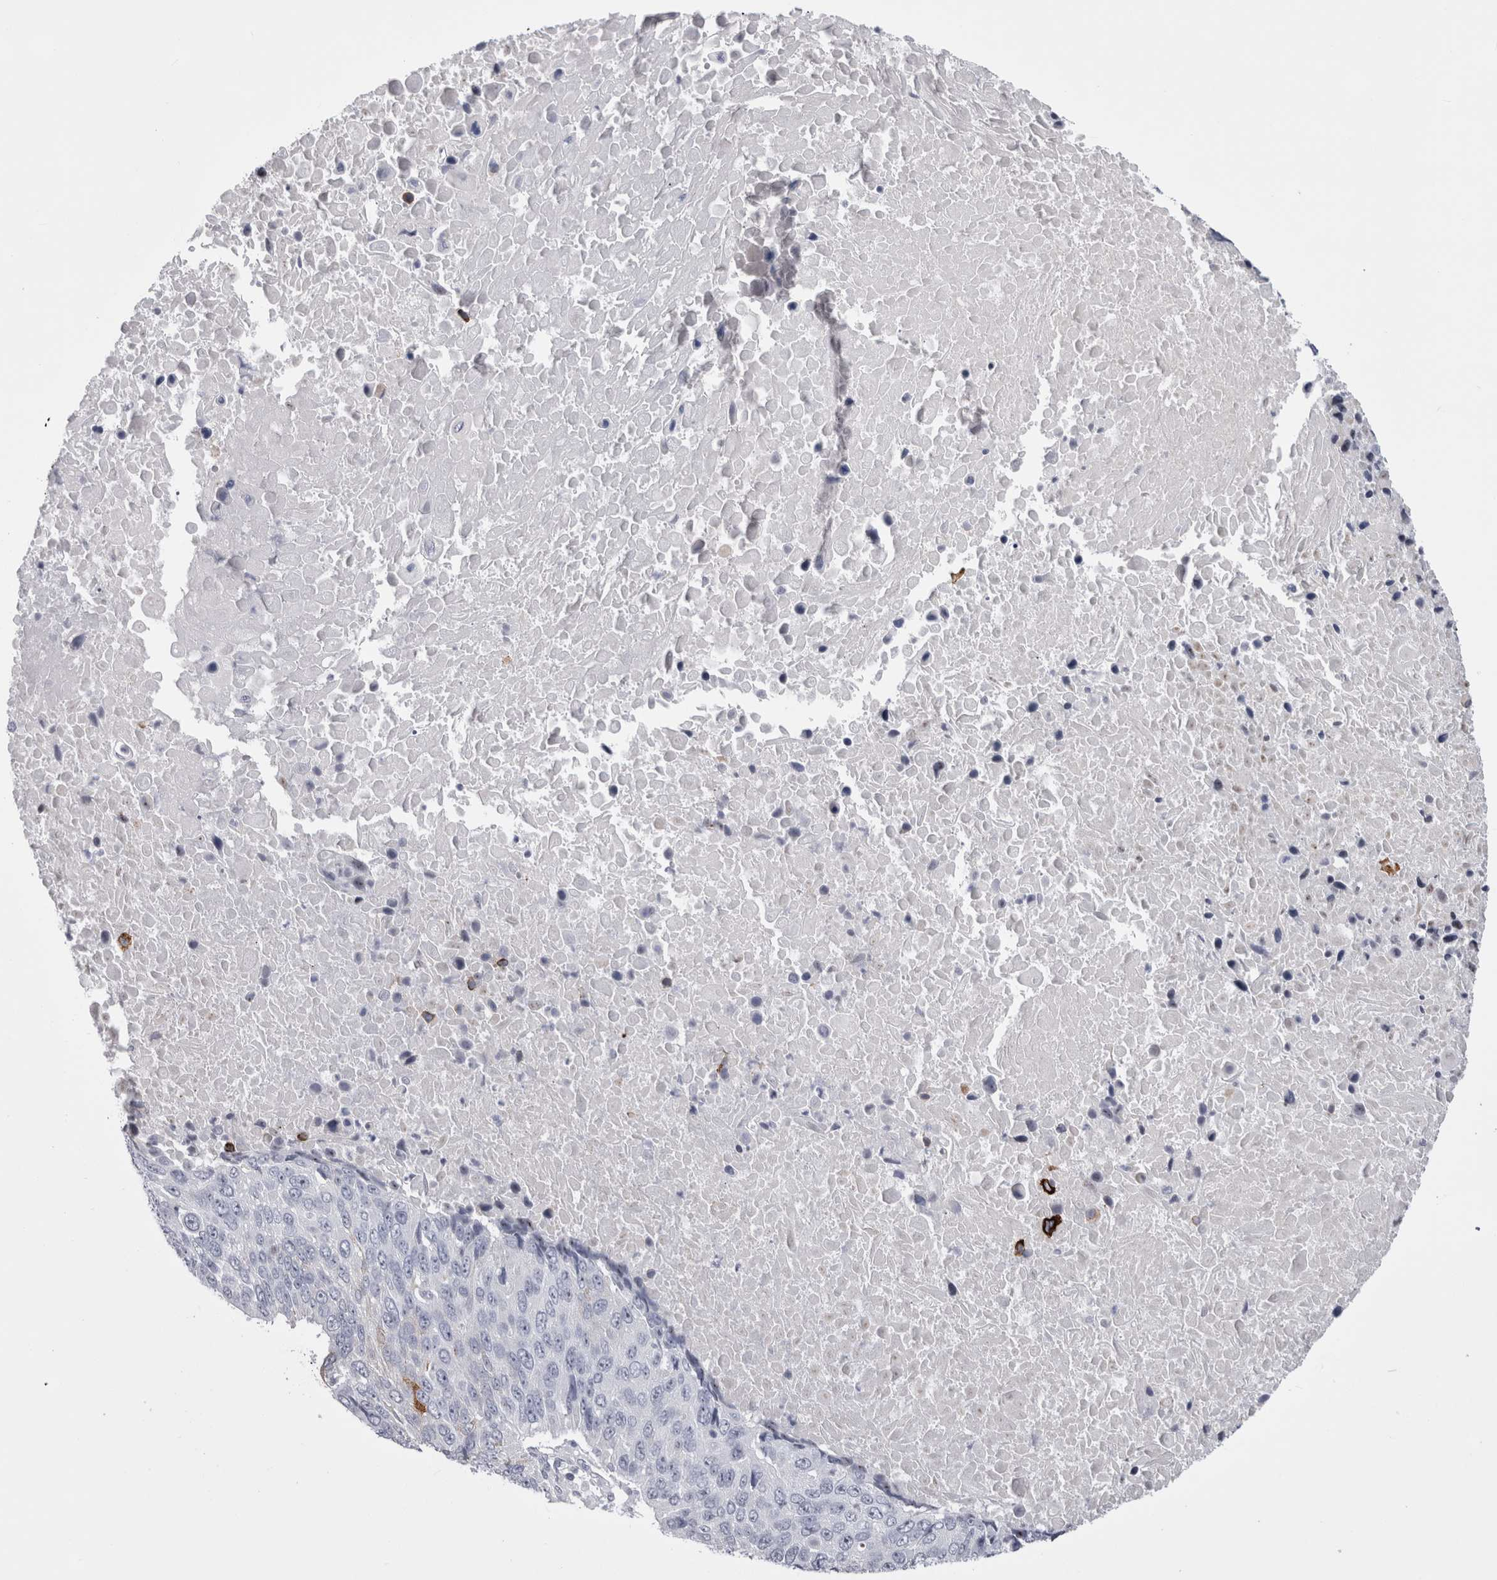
{"staining": {"intensity": "negative", "quantity": "none", "location": "none"}, "tissue": "lung cancer", "cell_type": "Tumor cells", "image_type": "cancer", "snomed": [{"axis": "morphology", "description": "Squamous cell carcinoma, NOS"}, {"axis": "topography", "description": "Lung"}], "caption": "Protein analysis of lung cancer (squamous cell carcinoma) demonstrates no significant staining in tumor cells.", "gene": "PWP2", "patient": {"sex": "male", "age": 66}}